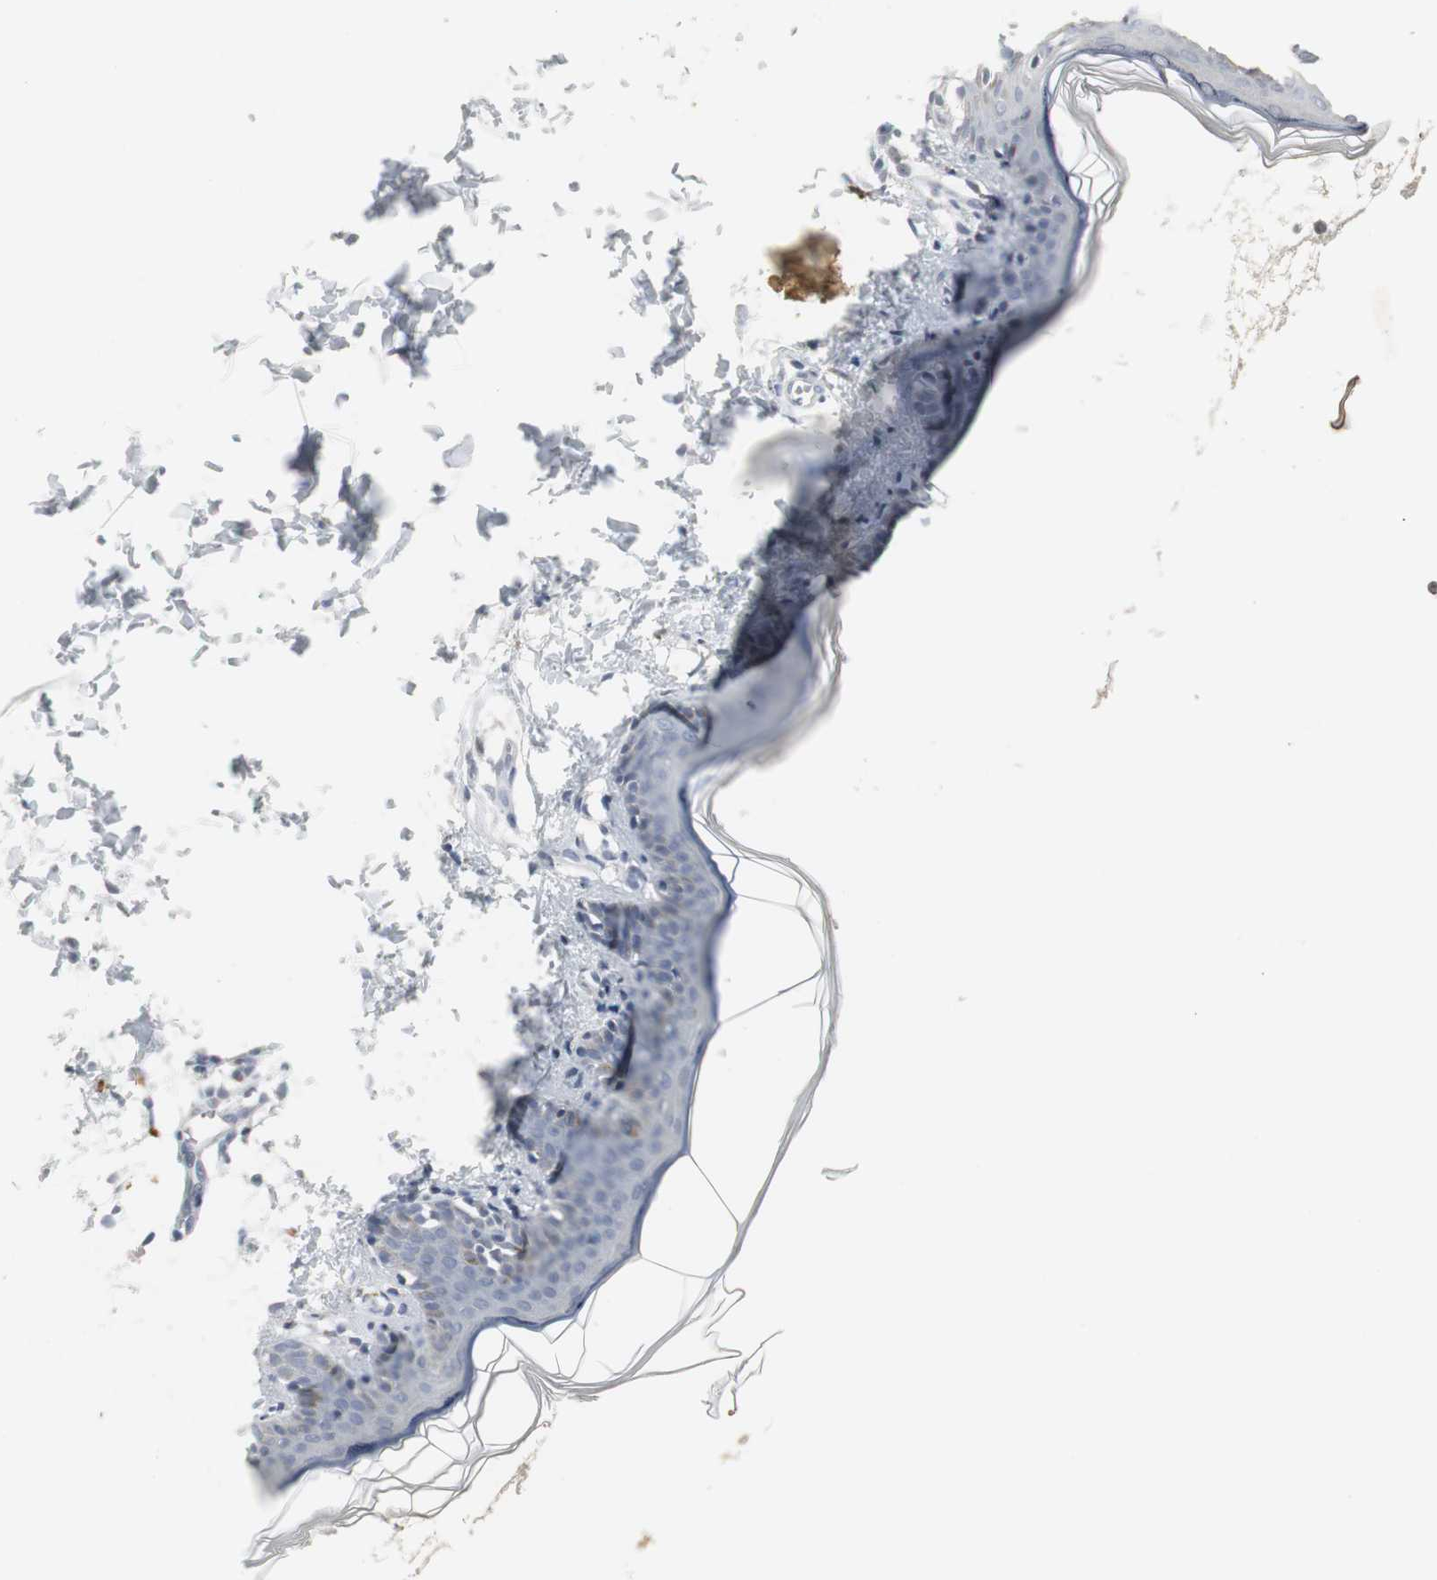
{"staining": {"intensity": "negative", "quantity": "none", "location": "none"}, "tissue": "skin", "cell_type": "Fibroblasts", "image_type": "normal", "snomed": [{"axis": "morphology", "description": "Normal tissue, NOS"}, {"axis": "topography", "description": "Skin"}], "caption": "High magnification brightfield microscopy of normal skin stained with DAB (brown) and counterstained with hematoxylin (blue): fibroblasts show no significant positivity. Brightfield microscopy of IHC stained with DAB (brown) and hematoxylin (blue), captured at high magnification.", "gene": "PI15", "patient": {"sex": "female", "age": 4}}